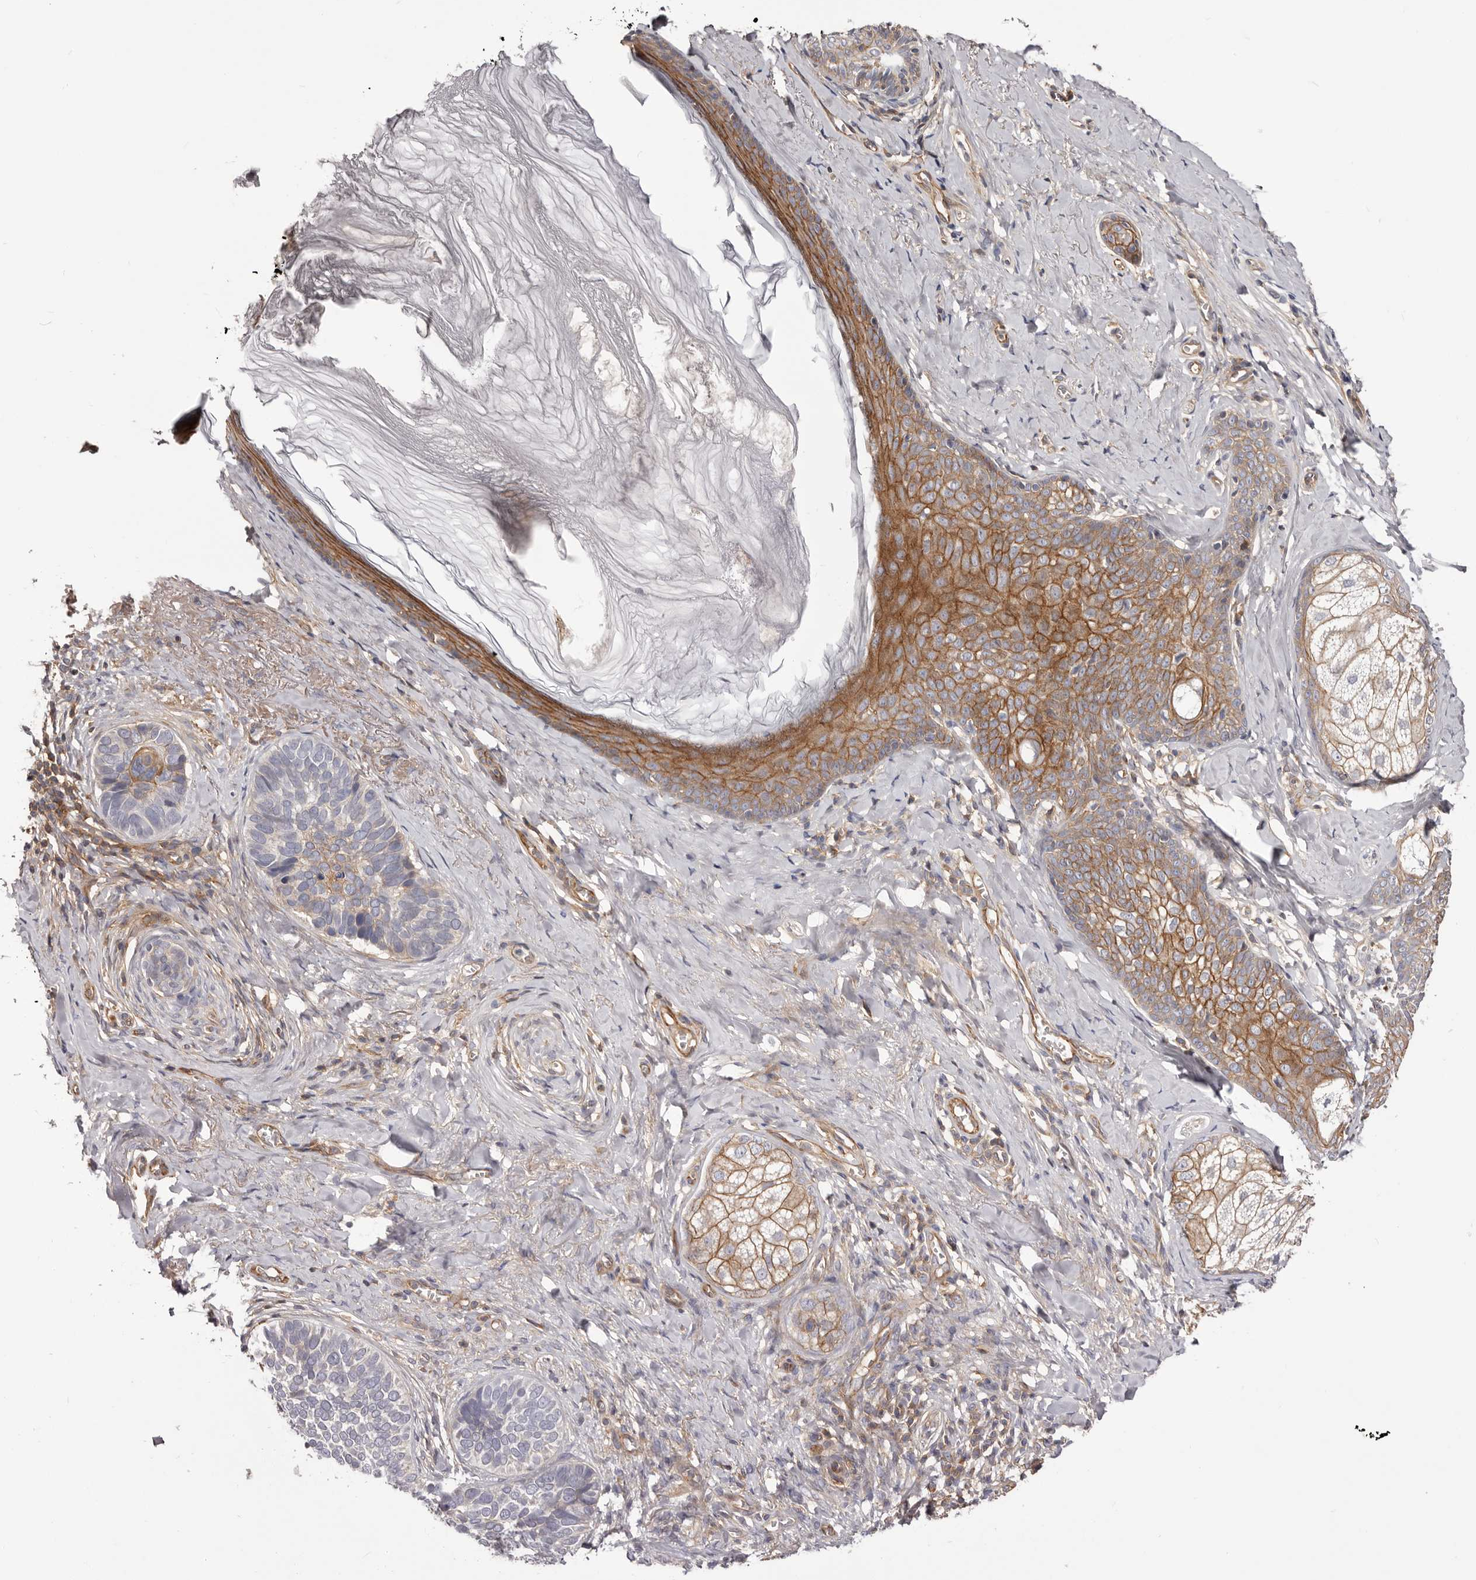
{"staining": {"intensity": "moderate", "quantity": "<25%", "location": "cytoplasmic/membranous"}, "tissue": "skin cancer", "cell_type": "Tumor cells", "image_type": "cancer", "snomed": [{"axis": "morphology", "description": "Basal cell carcinoma"}, {"axis": "topography", "description": "Skin"}], "caption": "IHC (DAB (3,3'-diaminobenzidine)) staining of human skin basal cell carcinoma shows moderate cytoplasmic/membranous protein positivity in about <25% of tumor cells.", "gene": "DMRT2", "patient": {"sex": "male", "age": 62}}